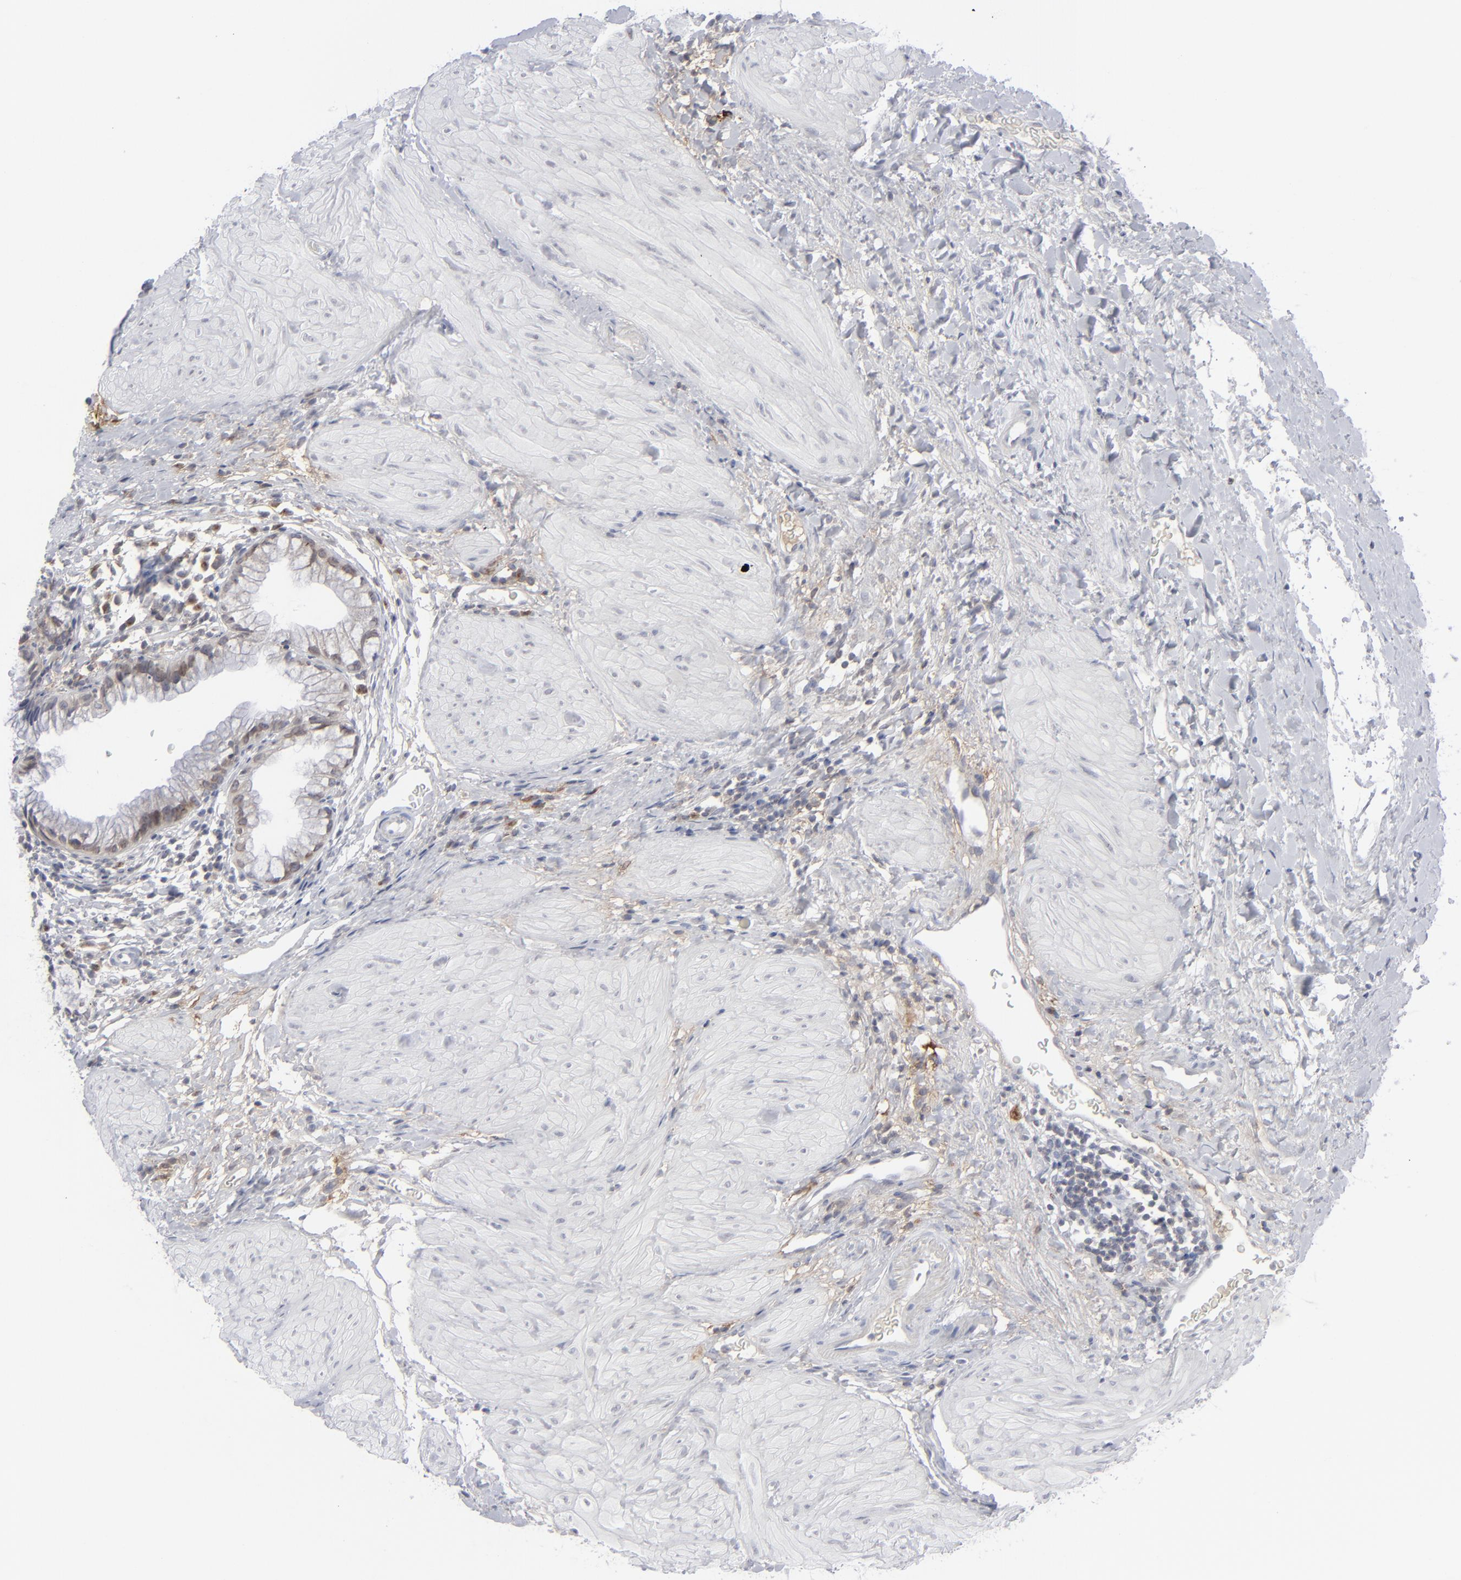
{"staining": {"intensity": "weak", "quantity": "25%-75%", "location": "cytoplasmic/membranous"}, "tissue": "gallbladder", "cell_type": "Glandular cells", "image_type": "normal", "snomed": [{"axis": "morphology", "description": "Normal tissue, NOS"}, {"axis": "morphology", "description": "Inflammation, NOS"}, {"axis": "topography", "description": "Gallbladder"}], "caption": "Gallbladder stained with immunohistochemistry (IHC) demonstrates weak cytoplasmic/membranous expression in approximately 25%-75% of glandular cells.", "gene": "NUP88", "patient": {"sex": "male", "age": 66}}